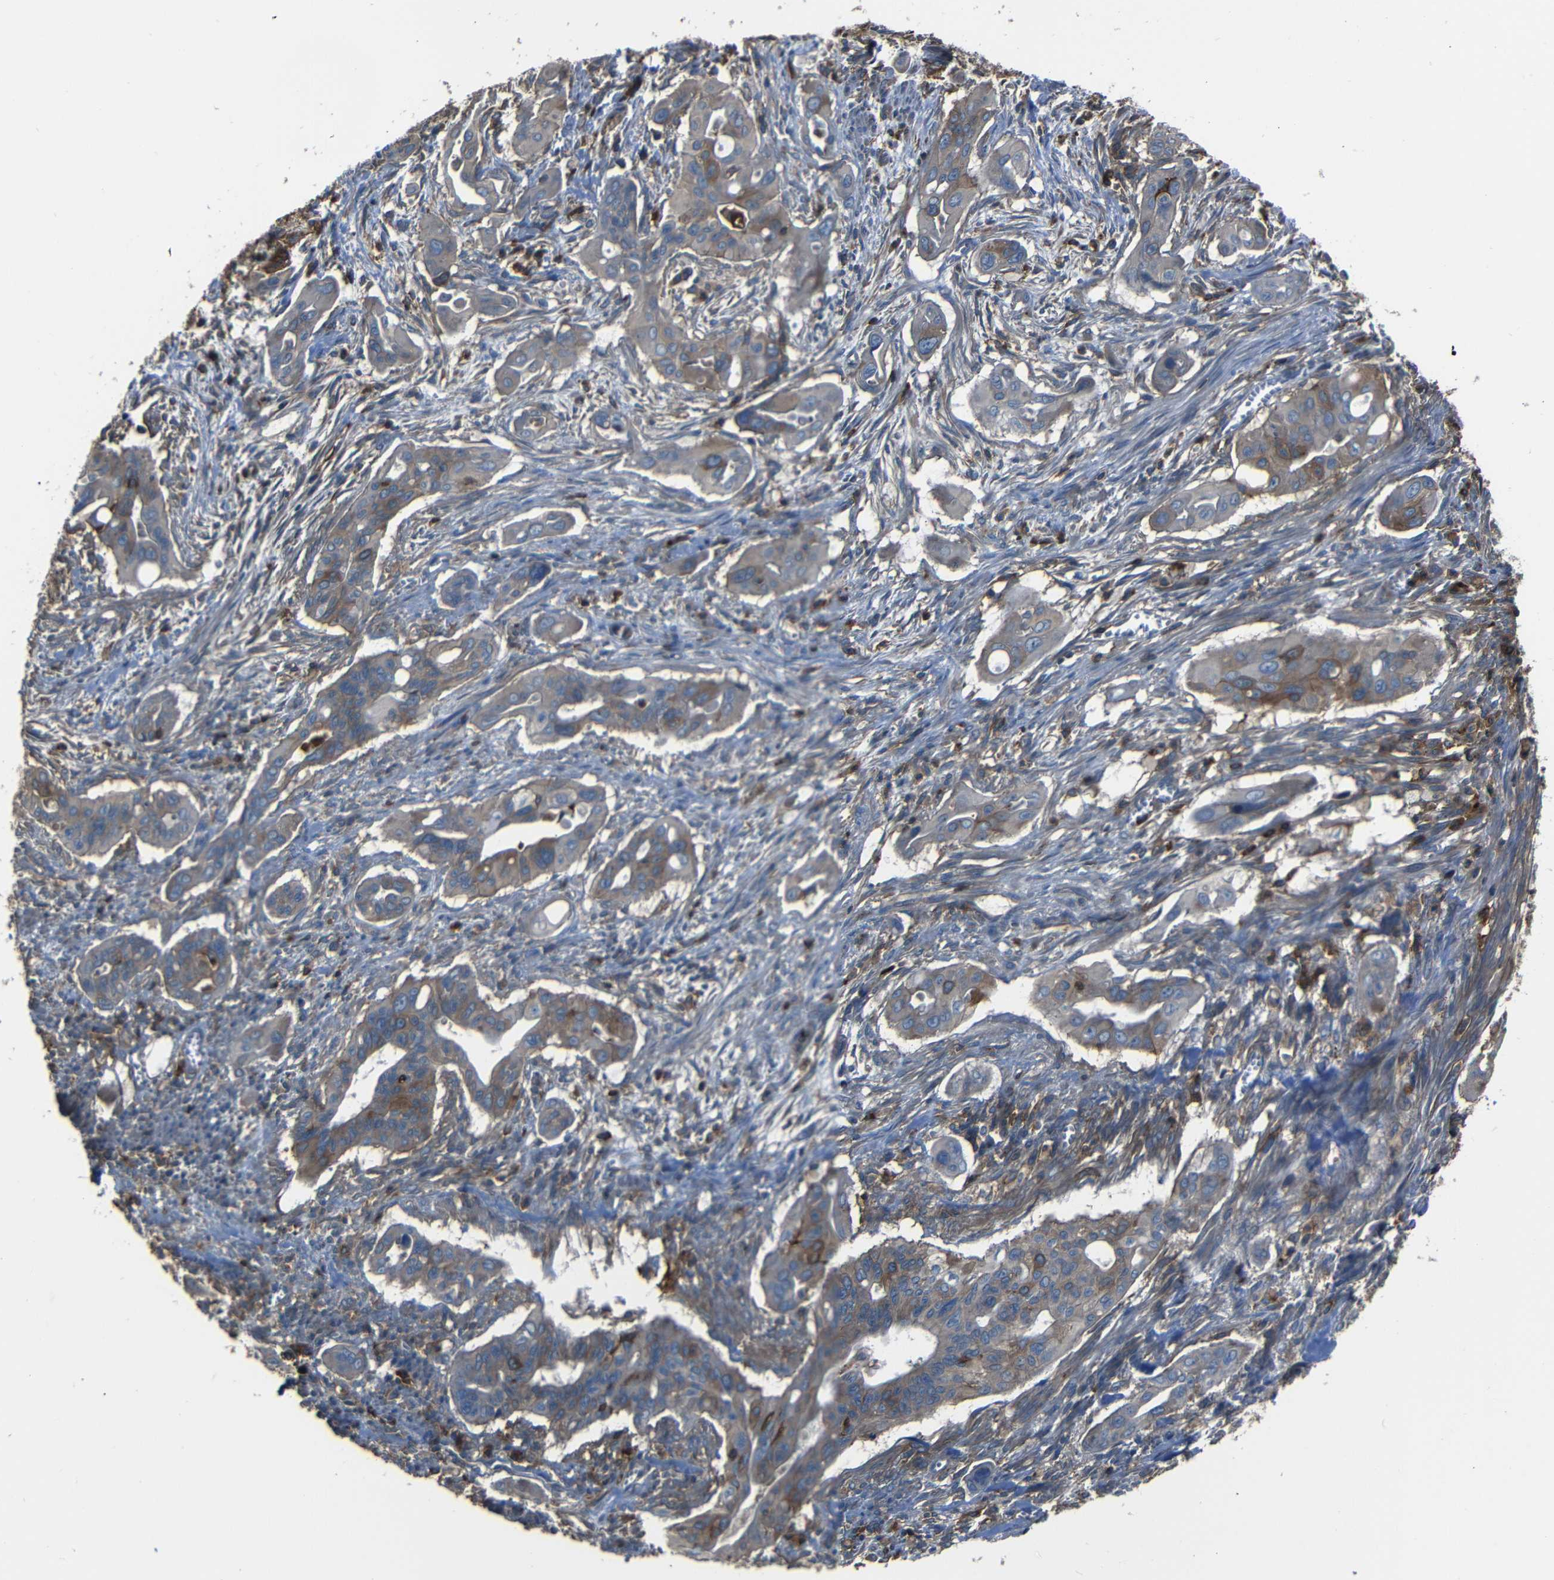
{"staining": {"intensity": "weak", "quantity": "25%-75%", "location": "cytoplasmic/membranous"}, "tissue": "pancreatic cancer", "cell_type": "Tumor cells", "image_type": "cancer", "snomed": [{"axis": "morphology", "description": "Adenocarcinoma, NOS"}, {"axis": "topography", "description": "Pancreas"}], "caption": "An immunohistochemistry micrograph of tumor tissue is shown. Protein staining in brown shows weak cytoplasmic/membranous positivity in pancreatic cancer within tumor cells. (DAB (3,3'-diaminobenzidine) IHC, brown staining for protein, blue staining for nuclei).", "gene": "ADGRE5", "patient": {"sex": "male", "age": 77}}